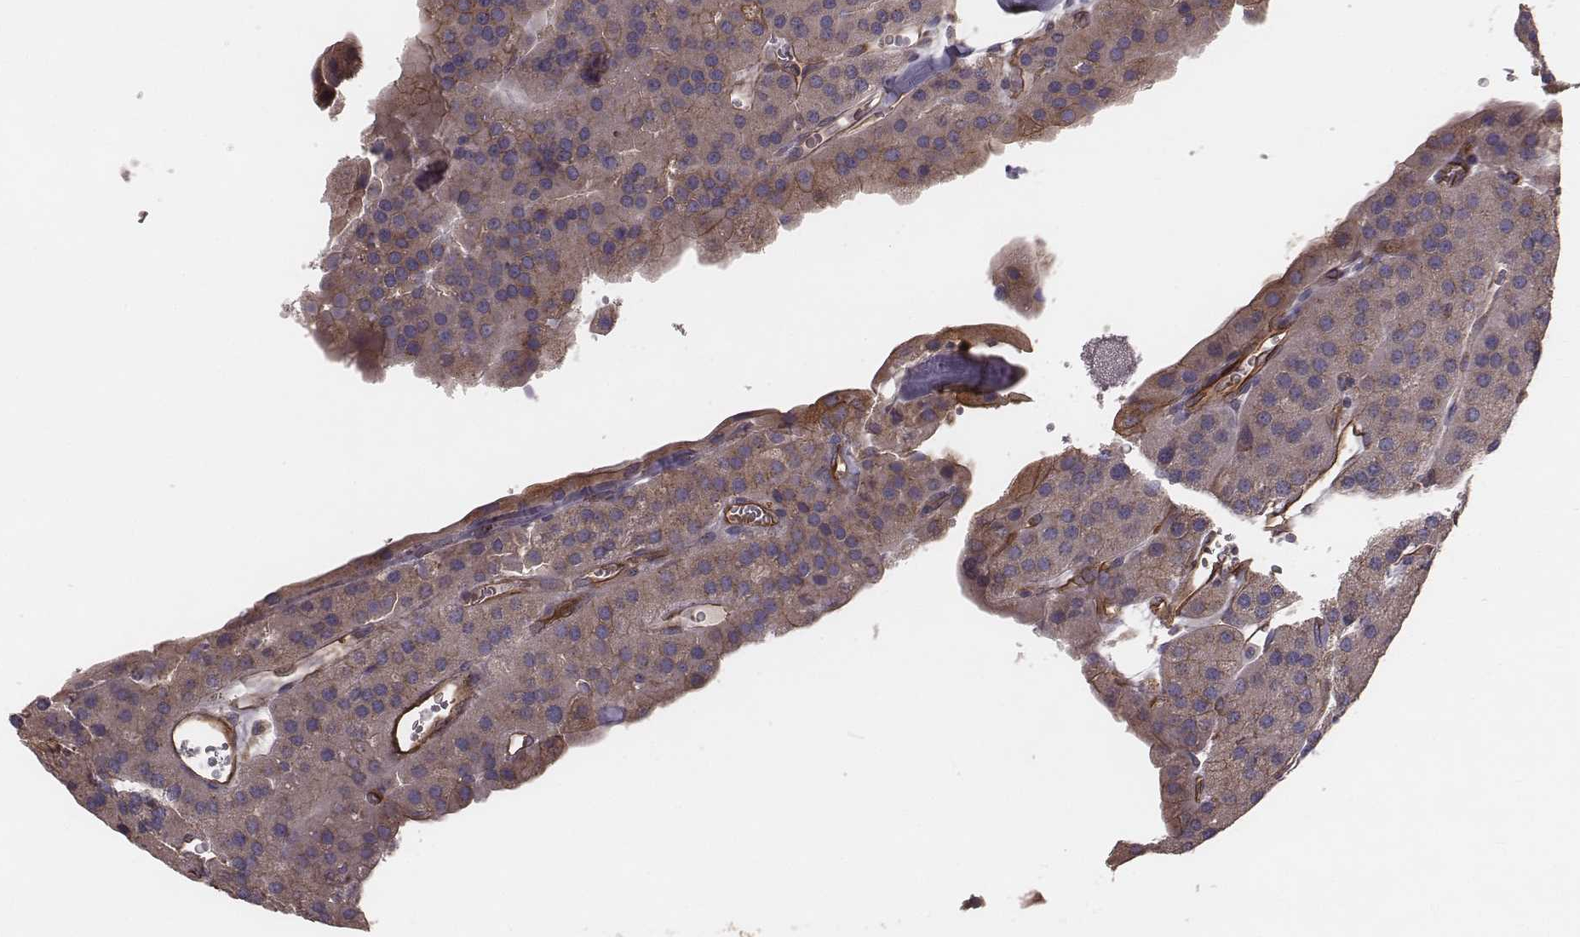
{"staining": {"intensity": "moderate", "quantity": ">75%", "location": "cytoplasmic/membranous"}, "tissue": "parathyroid gland", "cell_type": "Glandular cells", "image_type": "normal", "snomed": [{"axis": "morphology", "description": "Normal tissue, NOS"}, {"axis": "morphology", "description": "Adenoma, NOS"}, {"axis": "topography", "description": "Parathyroid gland"}], "caption": "Immunohistochemical staining of normal human parathyroid gland reveals medium levels of moderate cytoplasmic/membranous expression in about >75% of glandular cells.", "gene": "PALMD", "patient": {"sex": "female", "age": 86}}